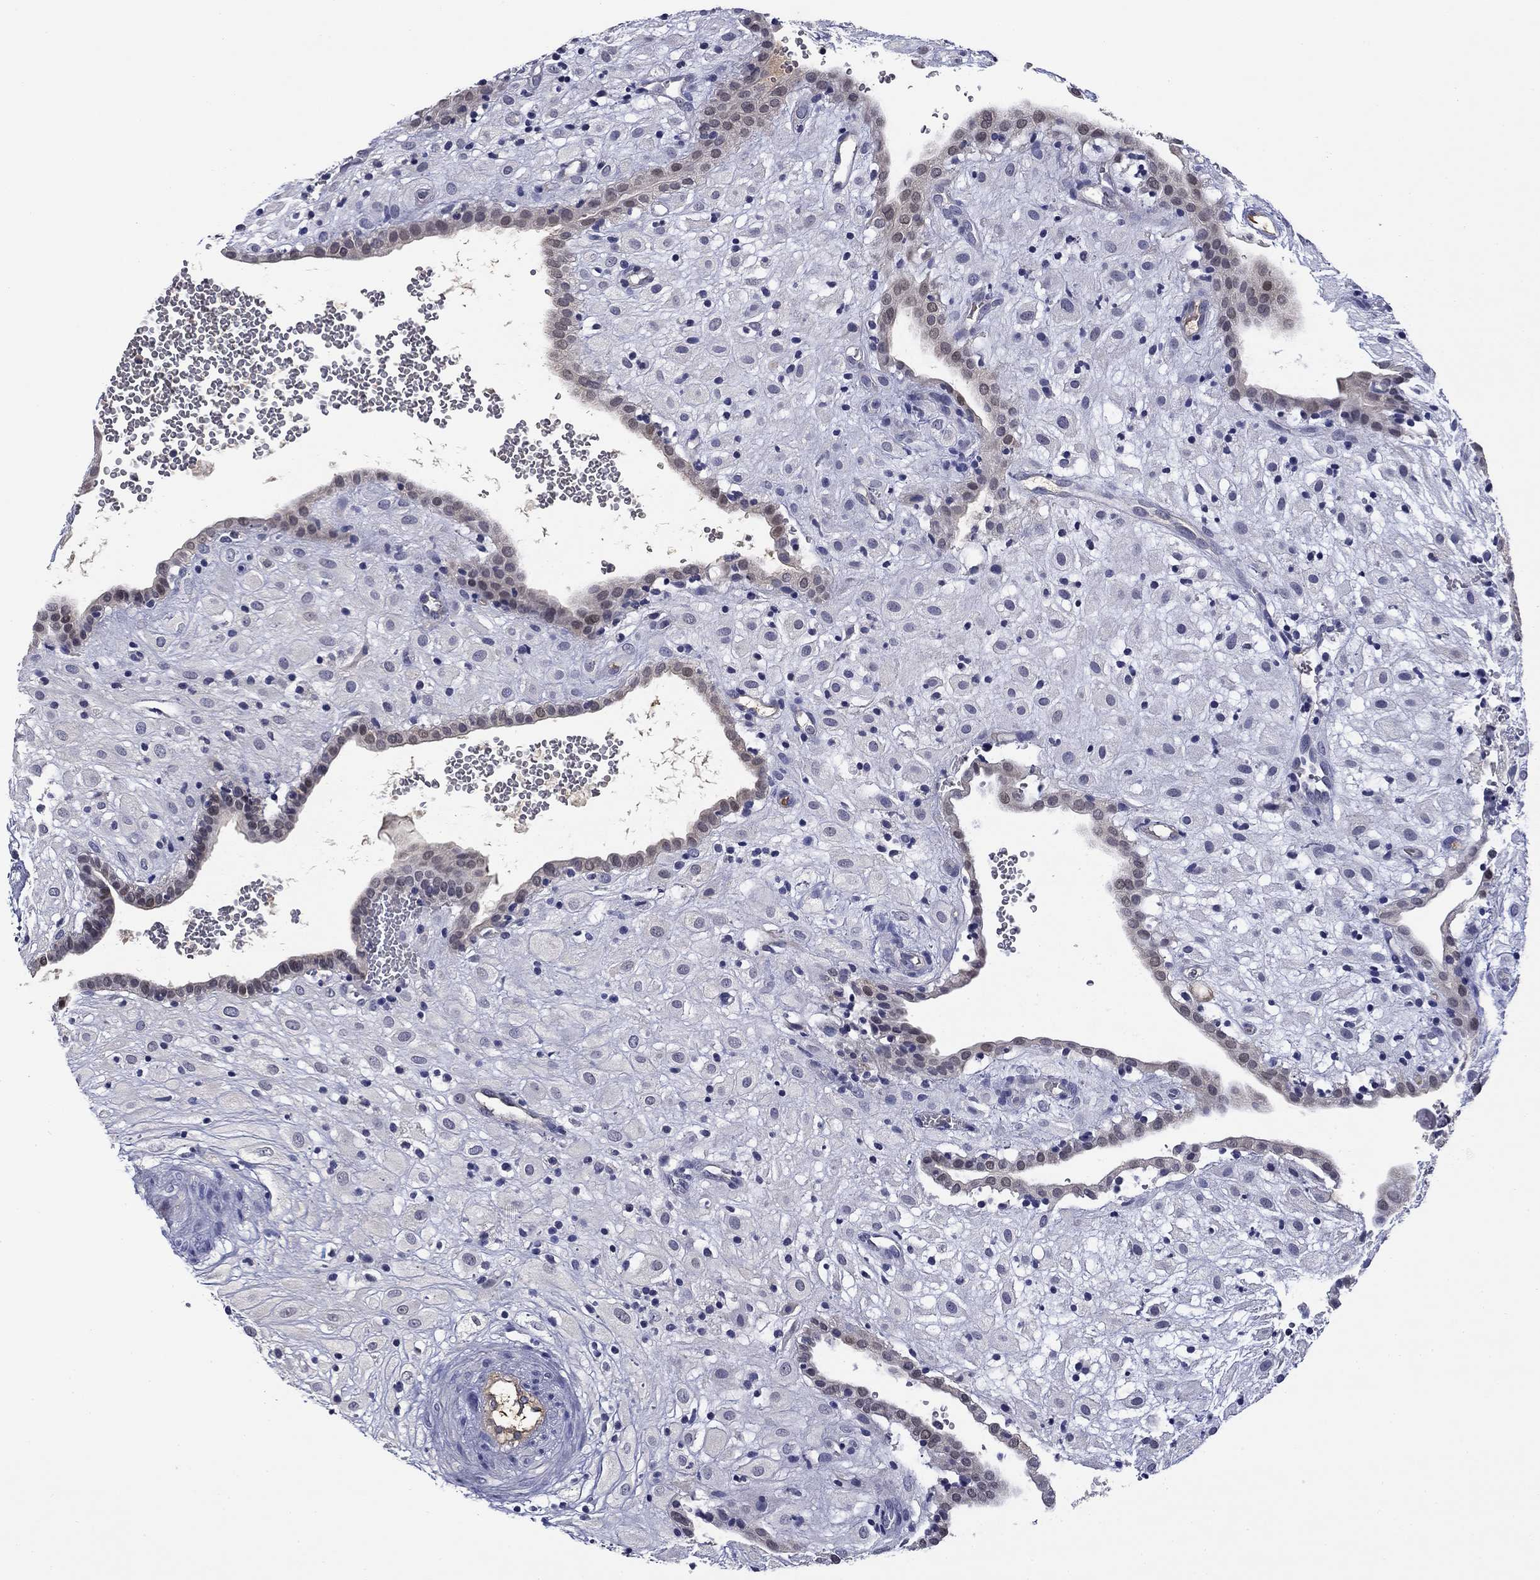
{"staining": {"intensity": "negative", "quantity": "none", "location": "none"}, "tissue": "placenta", "cell_type": "Decidual cells", "image_type": "normal", "snomed": [{"axis": "morphology", "description": "Normal tissue, NOS"}, {"axis": "topography", "description": "Placenta"}], "caption": "A micrograph of human placenta is negative for staining in decidual cells. Nuclei are stained in blue.", "gene": "DDTL", "patient": {"sex": "female", "age": 24}}